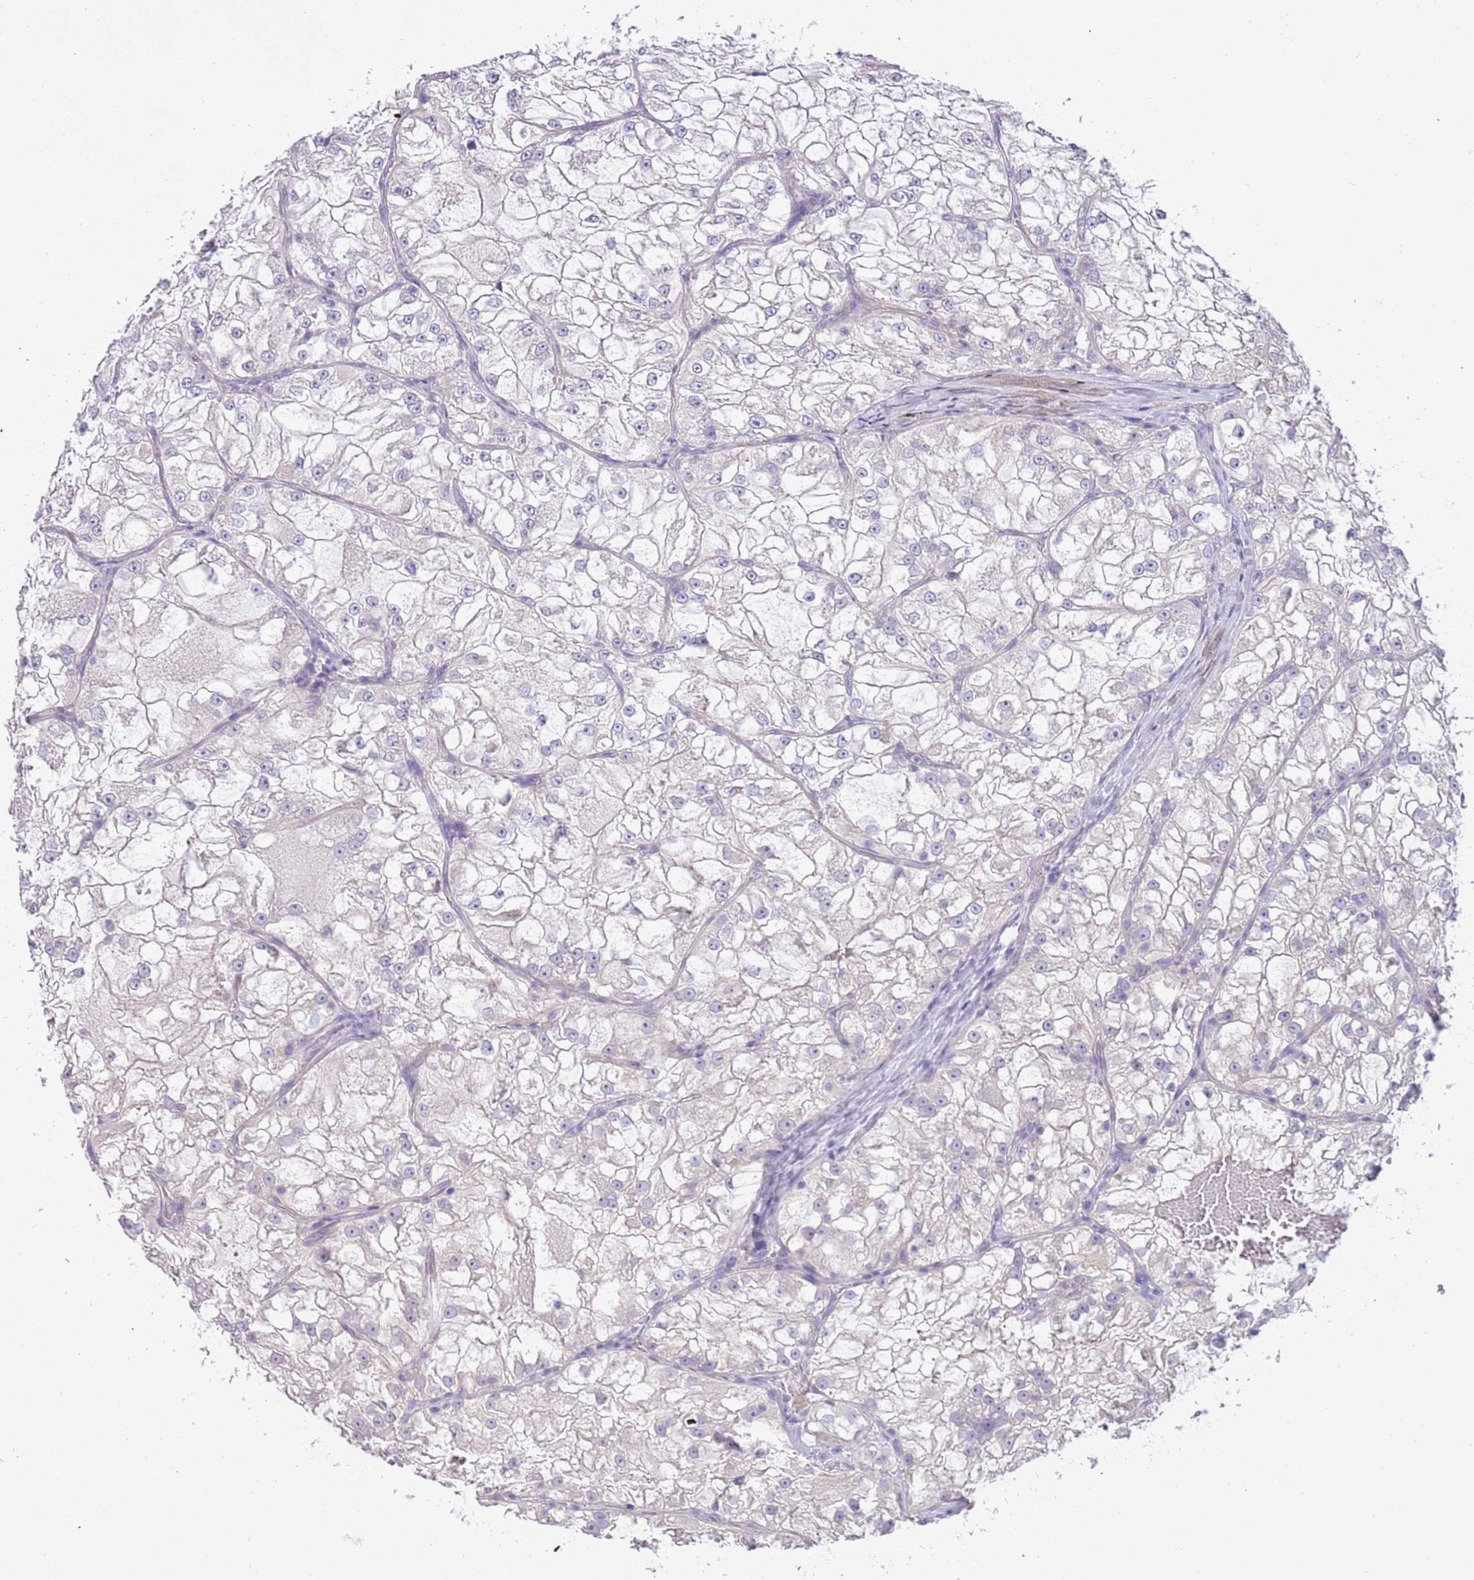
{"staining": {"intensity": "negative", "quantity": "none", "location": "none"}, "tissue": "renal cancer", "cell_type": "Tumor cells", "image_type": "cancer", "snomed": [{"axis": "morphology", "description": "Adenocarcinoma, NOS"}, {"axis": "topography", "description": "Kidney"}], "caption": "High power microscopy image of an immunohistochemistry histopathology image of renal cancer (adenocarcinoma), revealing no significant positivity in tumor cells.", "gene": "RHCG", "patient": {"sex": "female", "age": 72}}